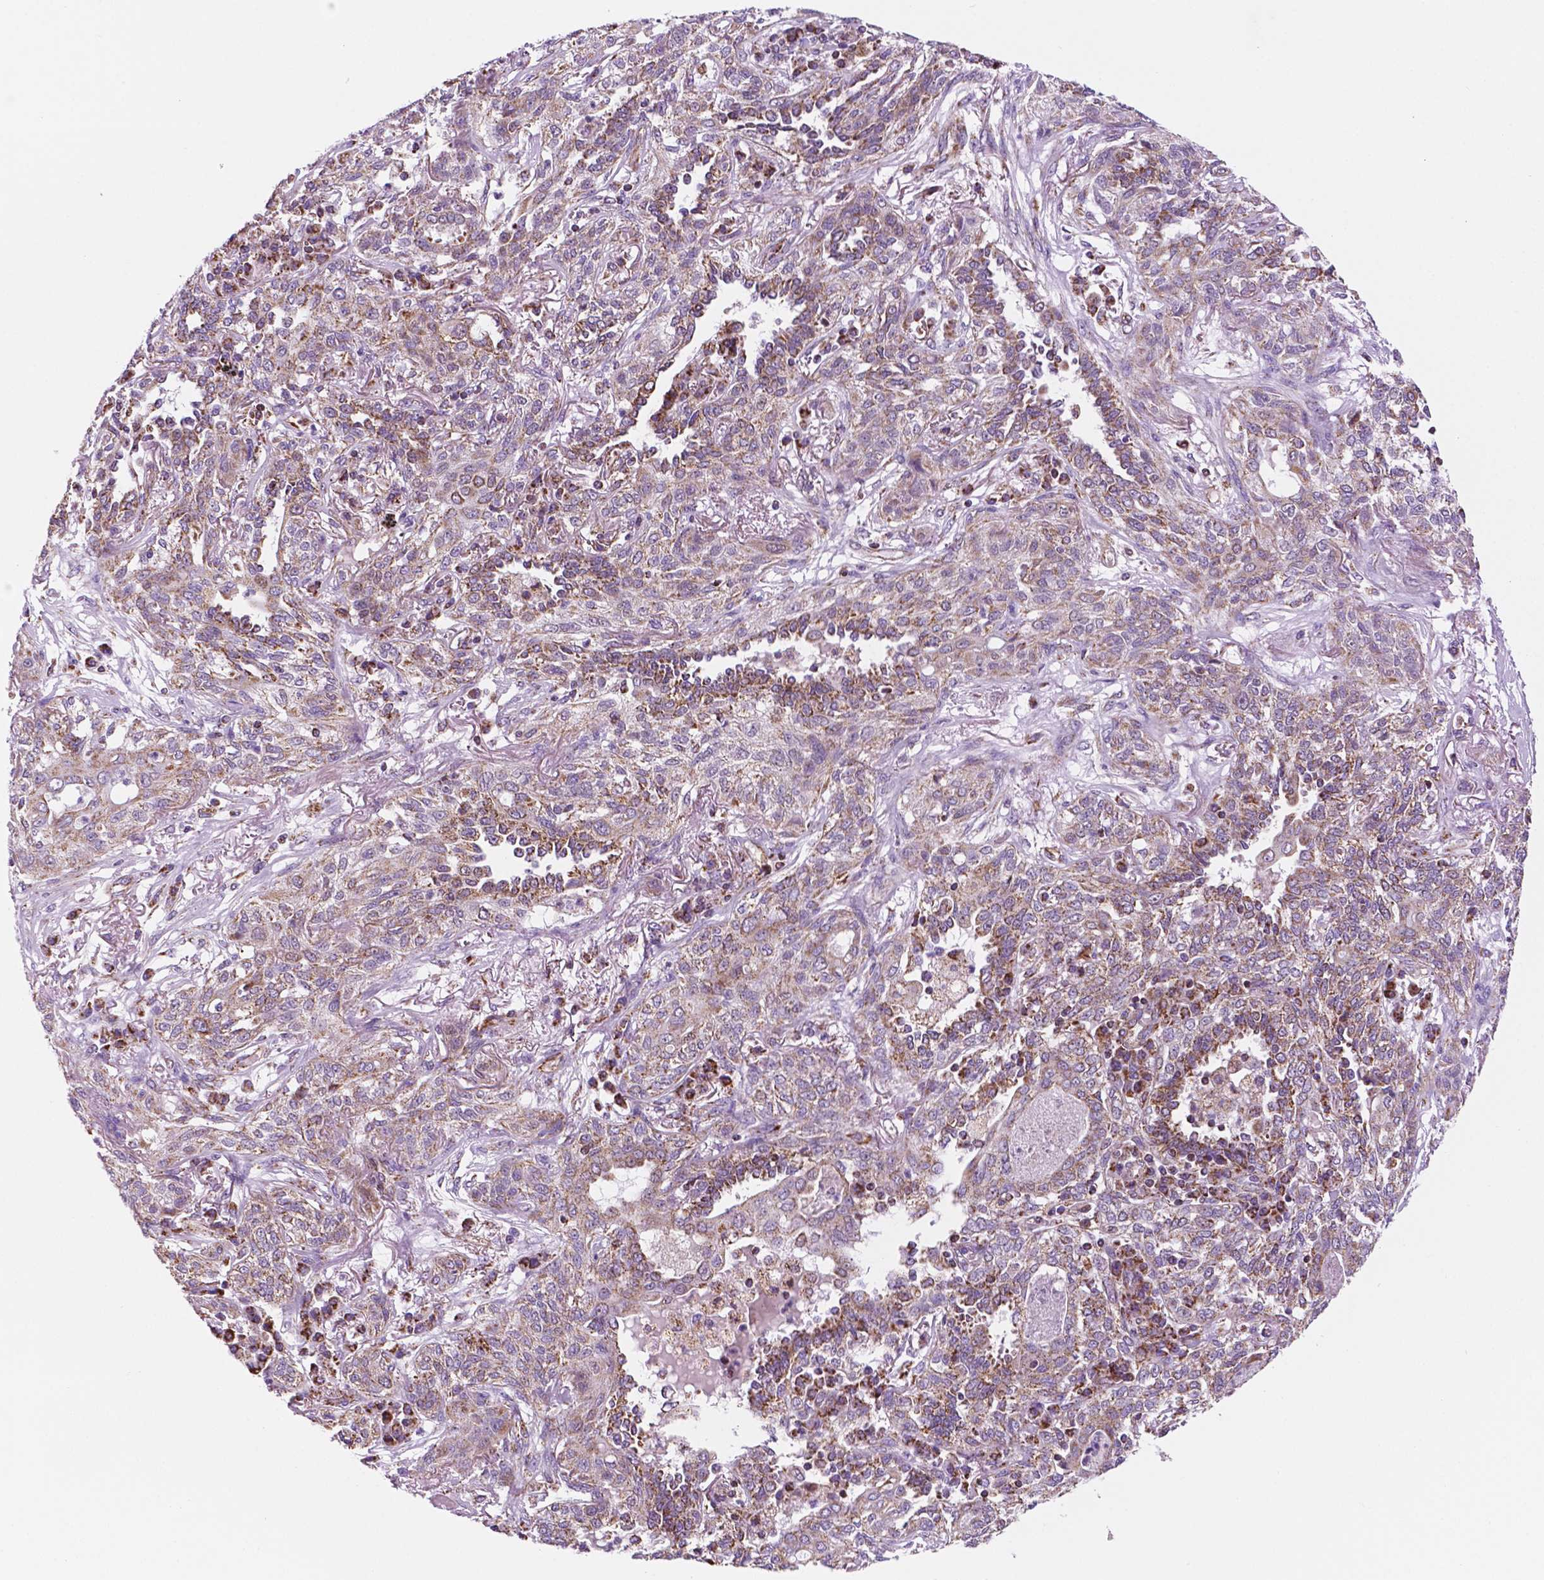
{"staining": {"intensity": "weak", "quantity": ">75%", "location": "cytoplasmic/membranous"}, "tissue": "lung cancer", "cell_type": "Tumor cells", "image_type": "cancer", "snomed": [{"axis": "morphology", "description": "Squamous cell carcinoma, NOS"}, {"axis": "topography", "description": "Lung"}], "caption": "Lung cancer stained for a protein (brown) reveals weak cytoplasmic/membranous positive positivity in approximately >75% of tumor cells.", "gene": "GEMIN4", "patient": {"sex": "female", "age": 70}}